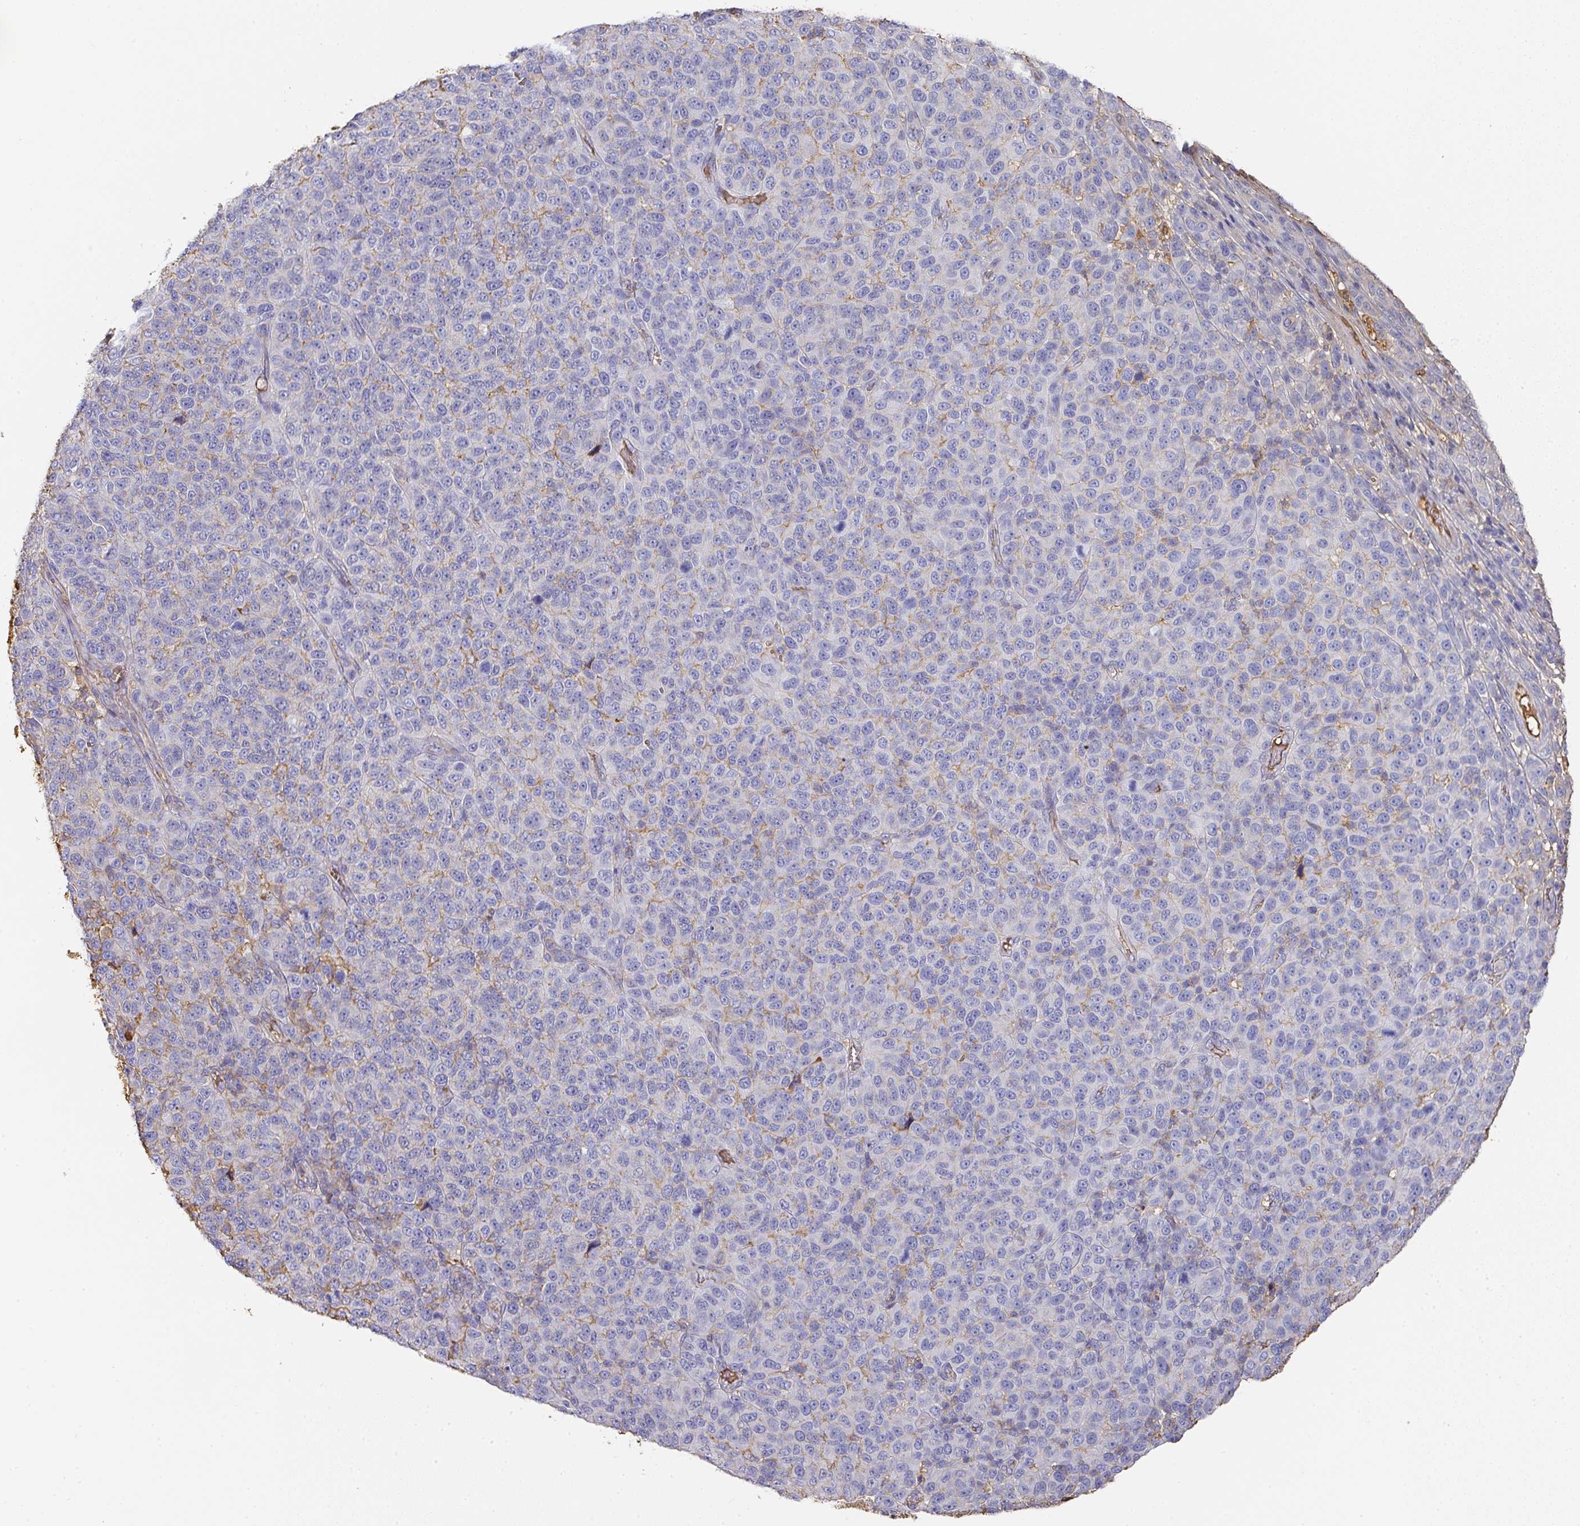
{"staining": {"intensity": "negative", "quantity": "none", "location": "none"}, "tissue": "melanoma", "cell_type": "Tumor cells", "image_type": "cancer", "snomed": [{"axis": "morphology", "description": "Malignant melanoma, NOS"}, {"axis": "topography", "description": "Skin"}], "caption": "The immunohistochemistry micrograph has no significant expression in tumor cells of malignant melanoma tissue. Nuclei are stained in blue.", "gene": "ALB", "patient": {"sex": "male", "age": 49}}